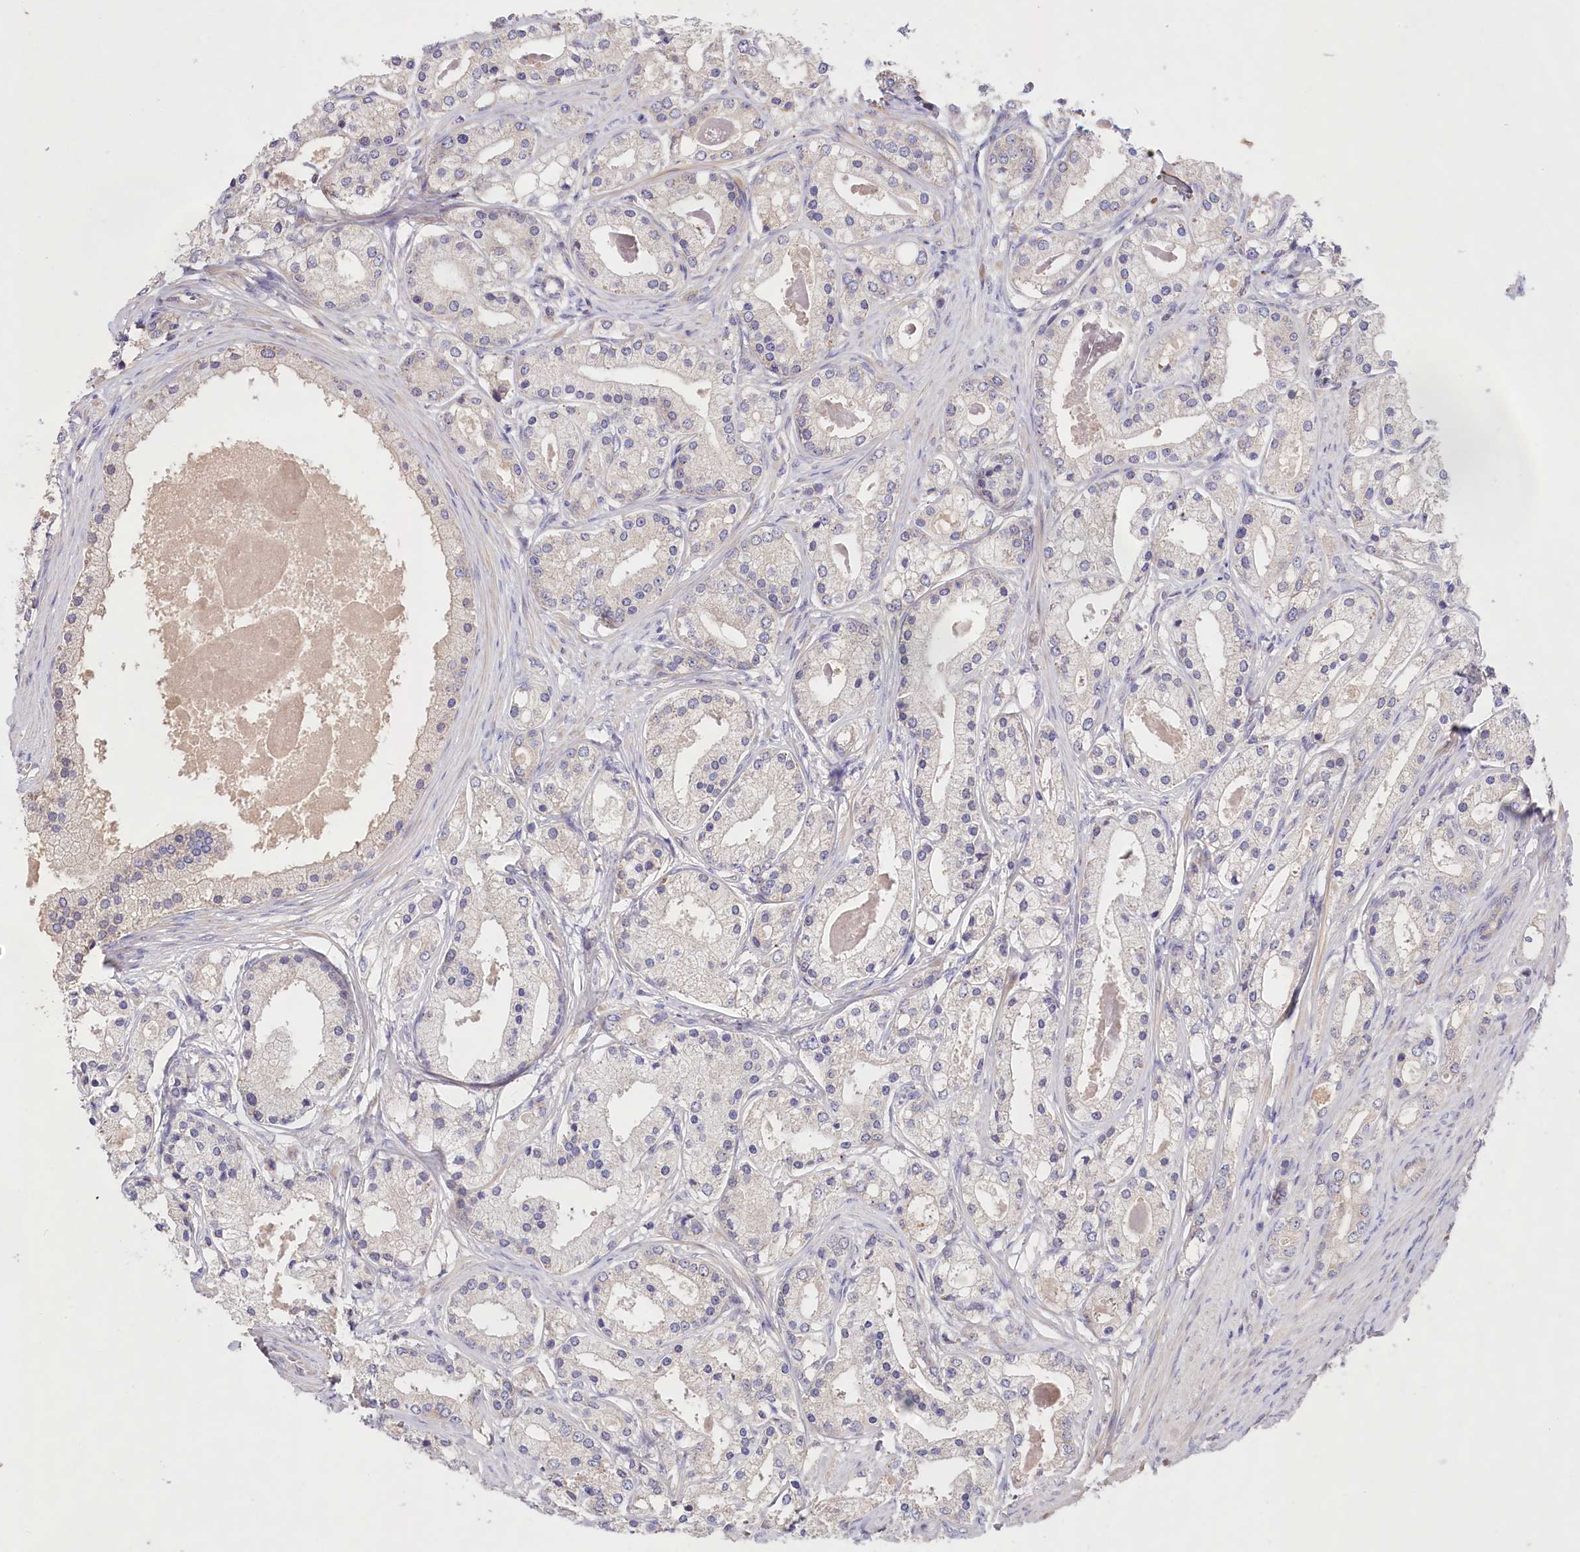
{"staining": {"intensity": "negative", "quantity": "none", "location": "none"}, "tissue": "prostate cancer", "cell_type": "Tumor cells", "image_type": "cancer", "snomed": [{"axis": "morphology", "description": "Adenocarcinoma, High grade"}, {"axis": "topography", "description": "Prostate"}], "caption": "DAB (3,3'-diaminobenzidine) immunohistochemical staining of human prostate cancer (high-grade adenocarcinoma) shows no significant positivity in tumor cells.", "gene": "PBLD", "patient": {"sex": "male", "age": 59}}